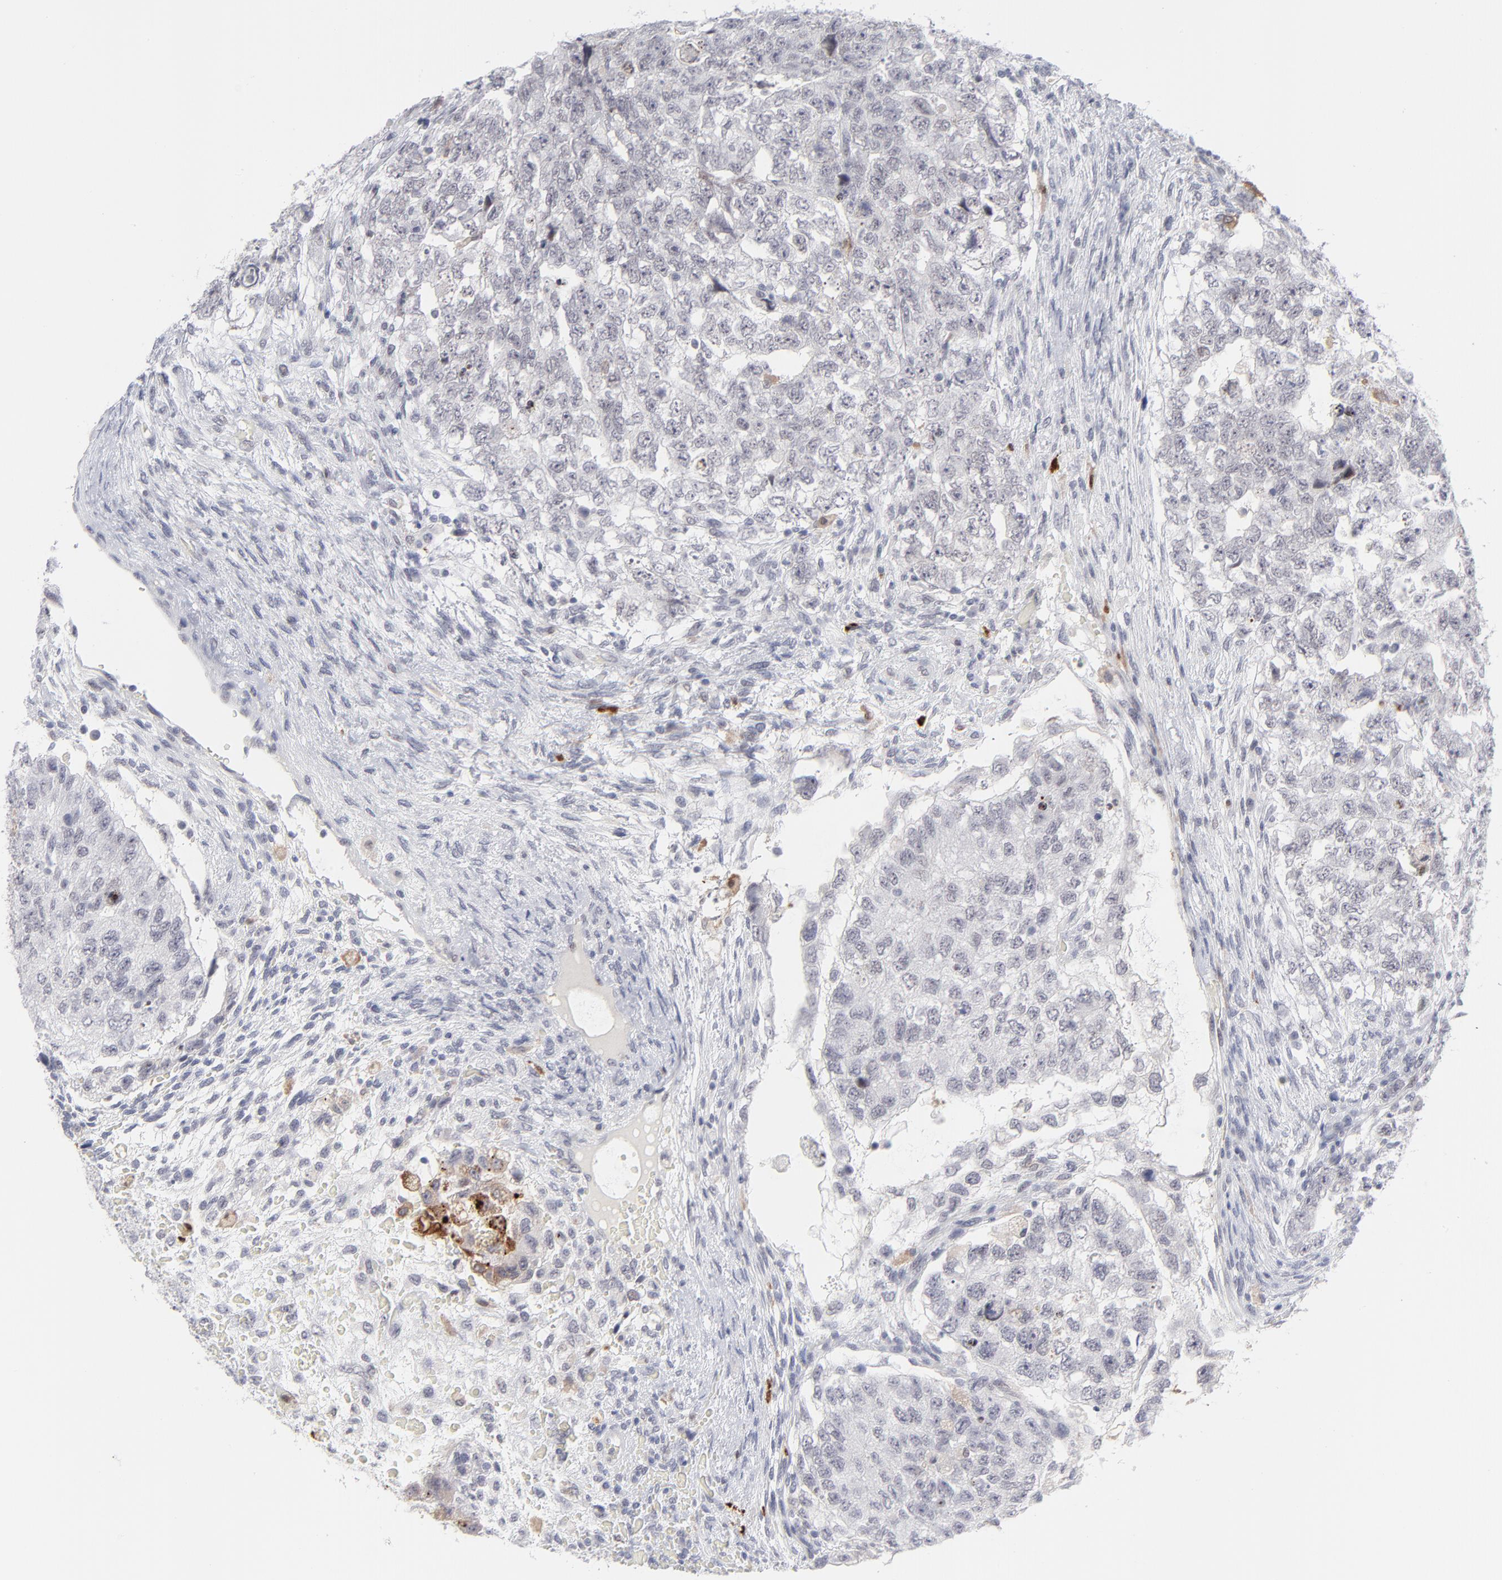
{"staining": {"intensity": "negative", "quantity": "none", "location": "none"}, "tissue": "testis cancer", "cell_type": "Tumor cells", "image_type": "cancer", "snomed": [{"axis": "morphology", "description": "Carcinoma, Embryonal, NOS"}, {"axis": "topography", "description": "Testis"}], "caption": "This photomicrograph is of embryonal carcinoma (testis) stained with immunohistochemistry (IHC) to label a protein in brown with the nuclei are counter-stained blue. There is no staining in tumor cells.", "gene": "CCR2", "patient": {"sex": "male", "age": 36}}